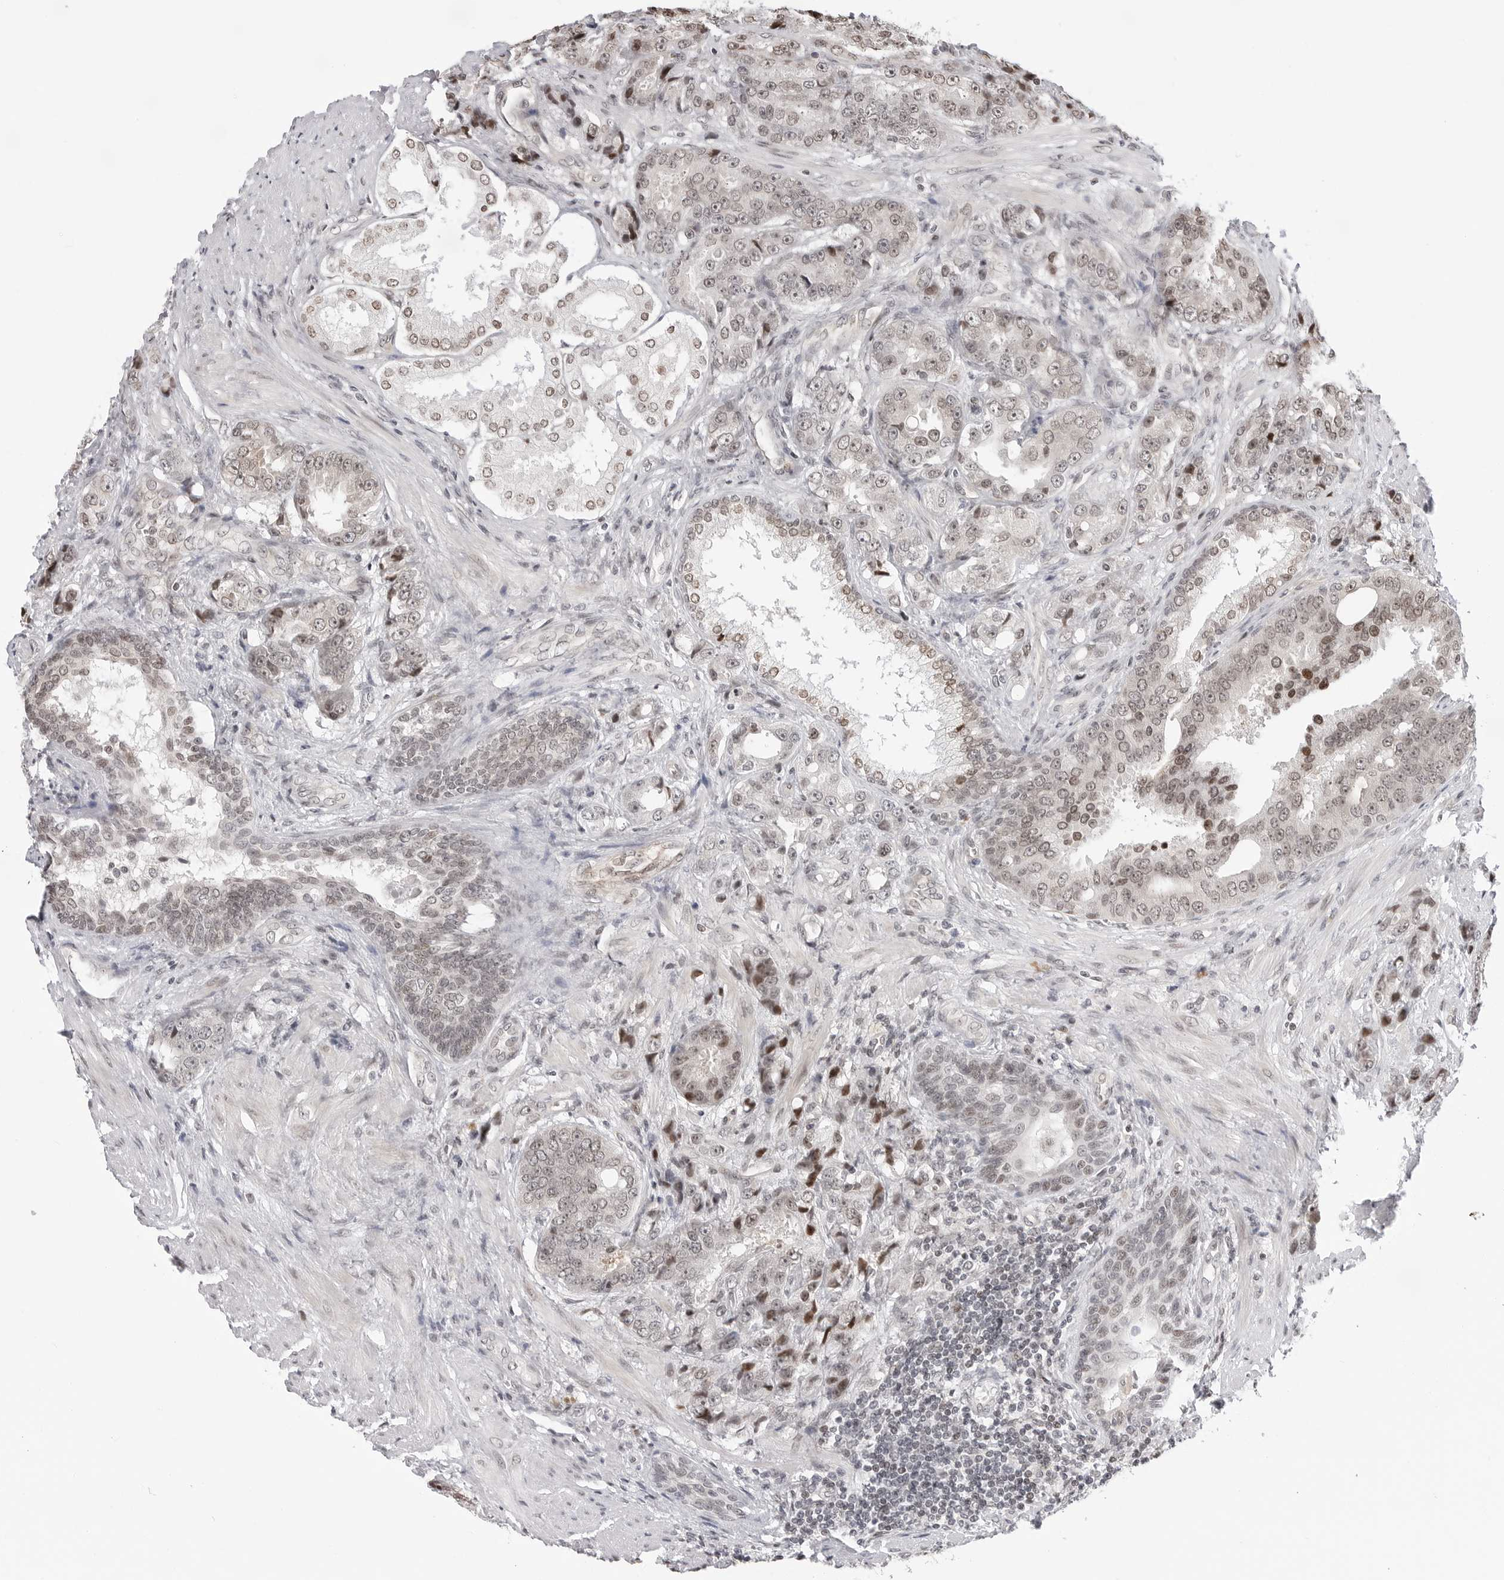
{"staining": {"intensity": "weak", "quantity": "25%-75%", "location": "nuclear"}, "tissue": "prostate cancer", "cell_type": "Tumor cells", "image_type": "cancer", "snomed": [{"axis": "morphology", "description": "Adenocarcinoma, High grade"}, {"axis": "topography", "description": "Prostate"}], "caption": "The immunohistochemical stain labels weak nuclear positivity in tumor cells of prostate cancer tissue.", "gene": "C8orf33", "patient": {"sex": "male", "age": 60}}